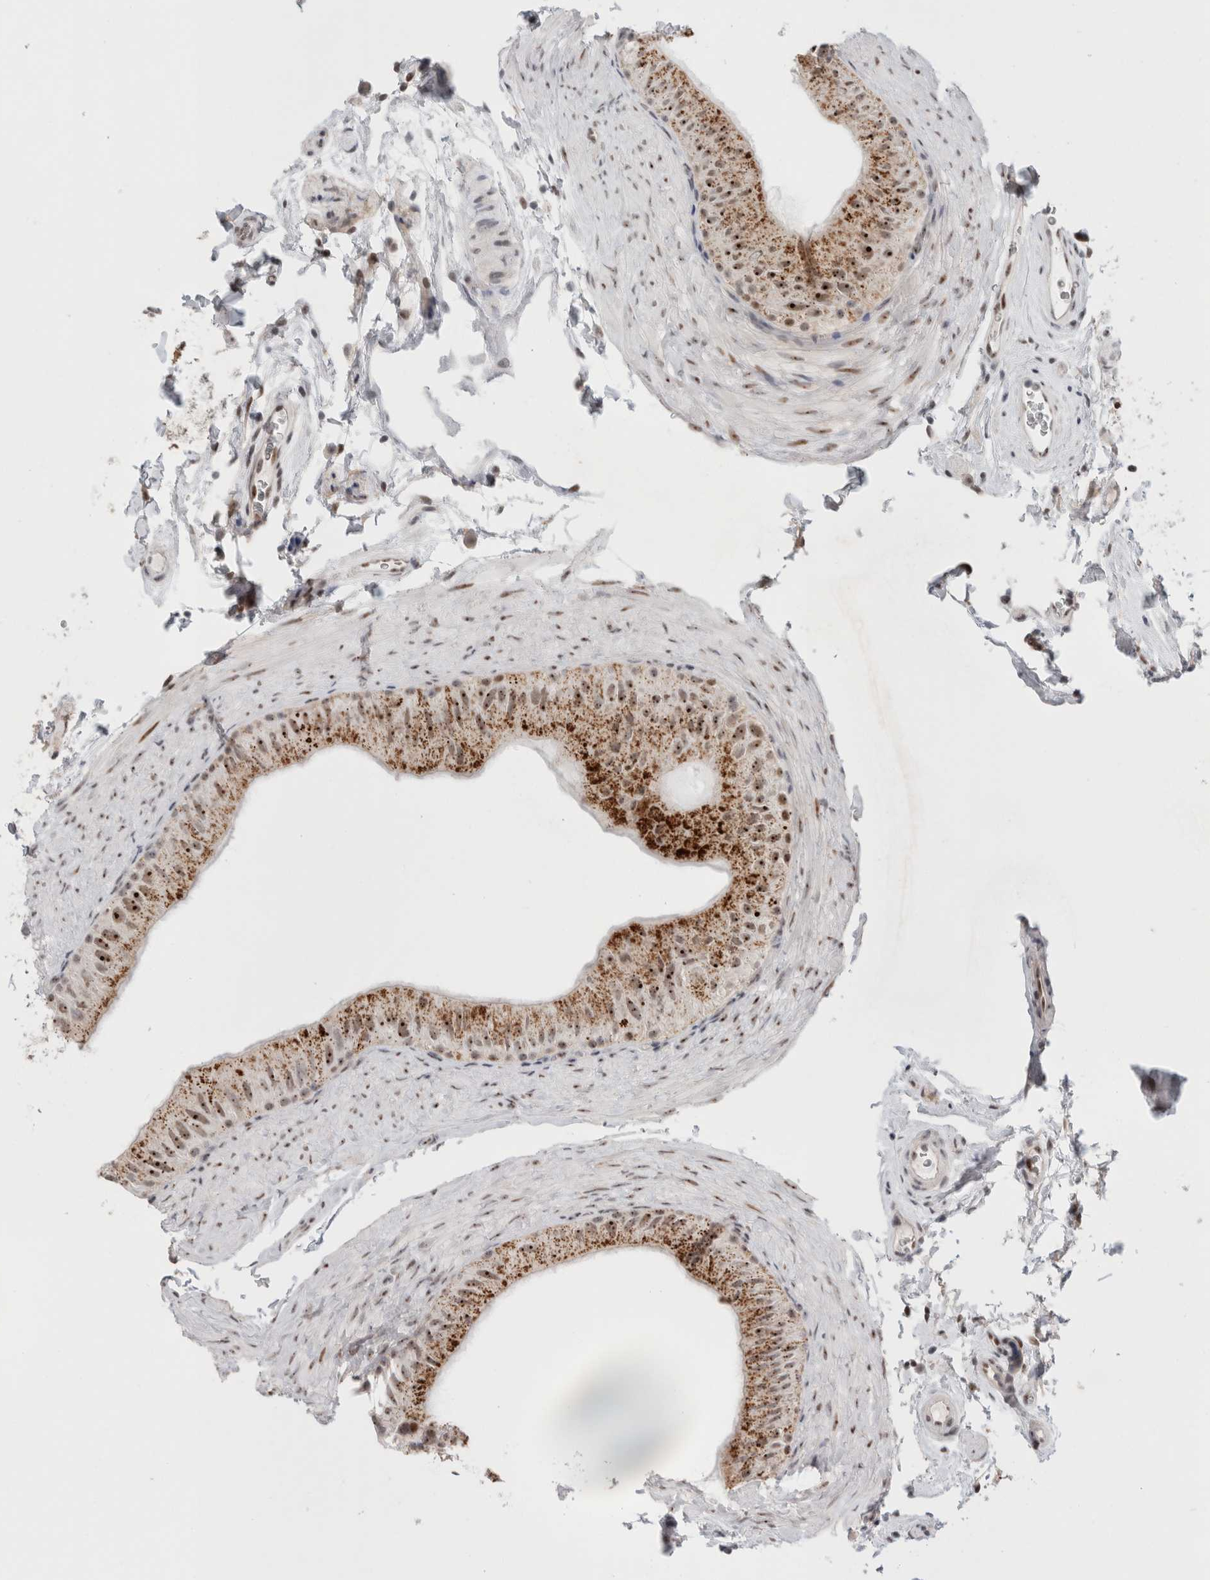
{"staining": {"intensity": "strong", "quantity": "25%-75%", "location": "cytoplasmic/membranous,nuclear"}, "tissue": "epididymis", "cell_type": "Glandular cells", "image_type": "normal", "snomed": [{"axis": "morphology", "description": "Normal tissue, NOS"}, {"axis": "topography", "description": "Epididymis"}], "caption": "Epididymis stained with DAB immunohistochemistry (IHC) exhibits high levels of strong cytoplasmic/membranous,nuclear staining in about 25%-75% of glandular cells. The protein is shown in brown color, while the nuclei are stained blue.", "gene": "SENP6", "patient": {"sex": "male", "age": 49}}